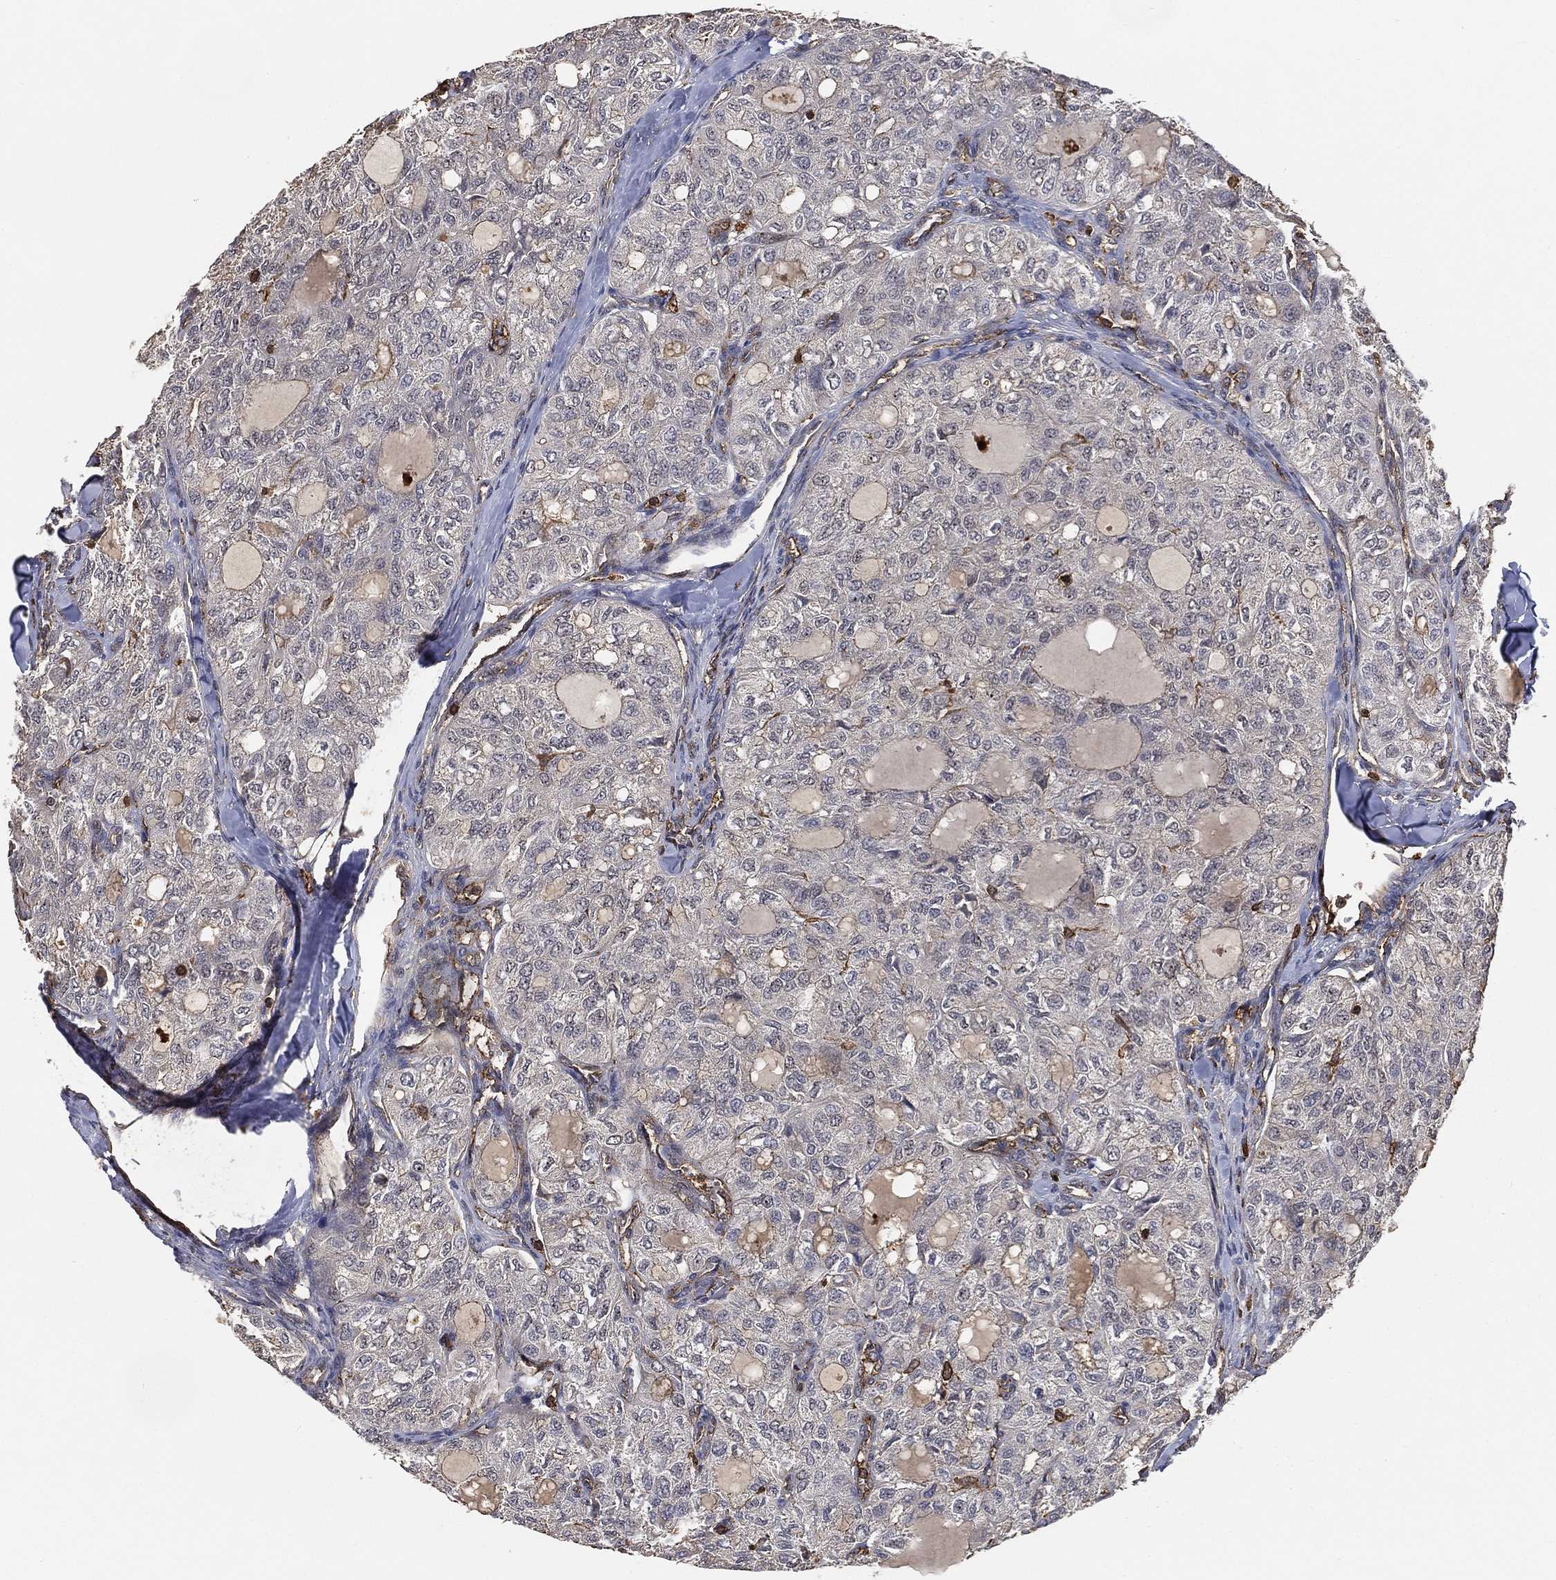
{"staining": {"intensity": "negative", "quantity": "none", "location": "none"}, "tissue": "thyroid cancer", "cell_type": "Tumor cells", "image_type": "cancer", "snomed": [{"axis": "morphology", "description": "Follicular adenoma carcinoma, NOS"}, {"axis": "topography", "description": "Thyroid gland"}], "caption": "This is an immunohistochemistry micrograph of human thyroid follicular adenoma carcinoma. There is no staining in tumor cells.", "gene": "CRYL1", "patient": {"sex": "male", "age": 75}}